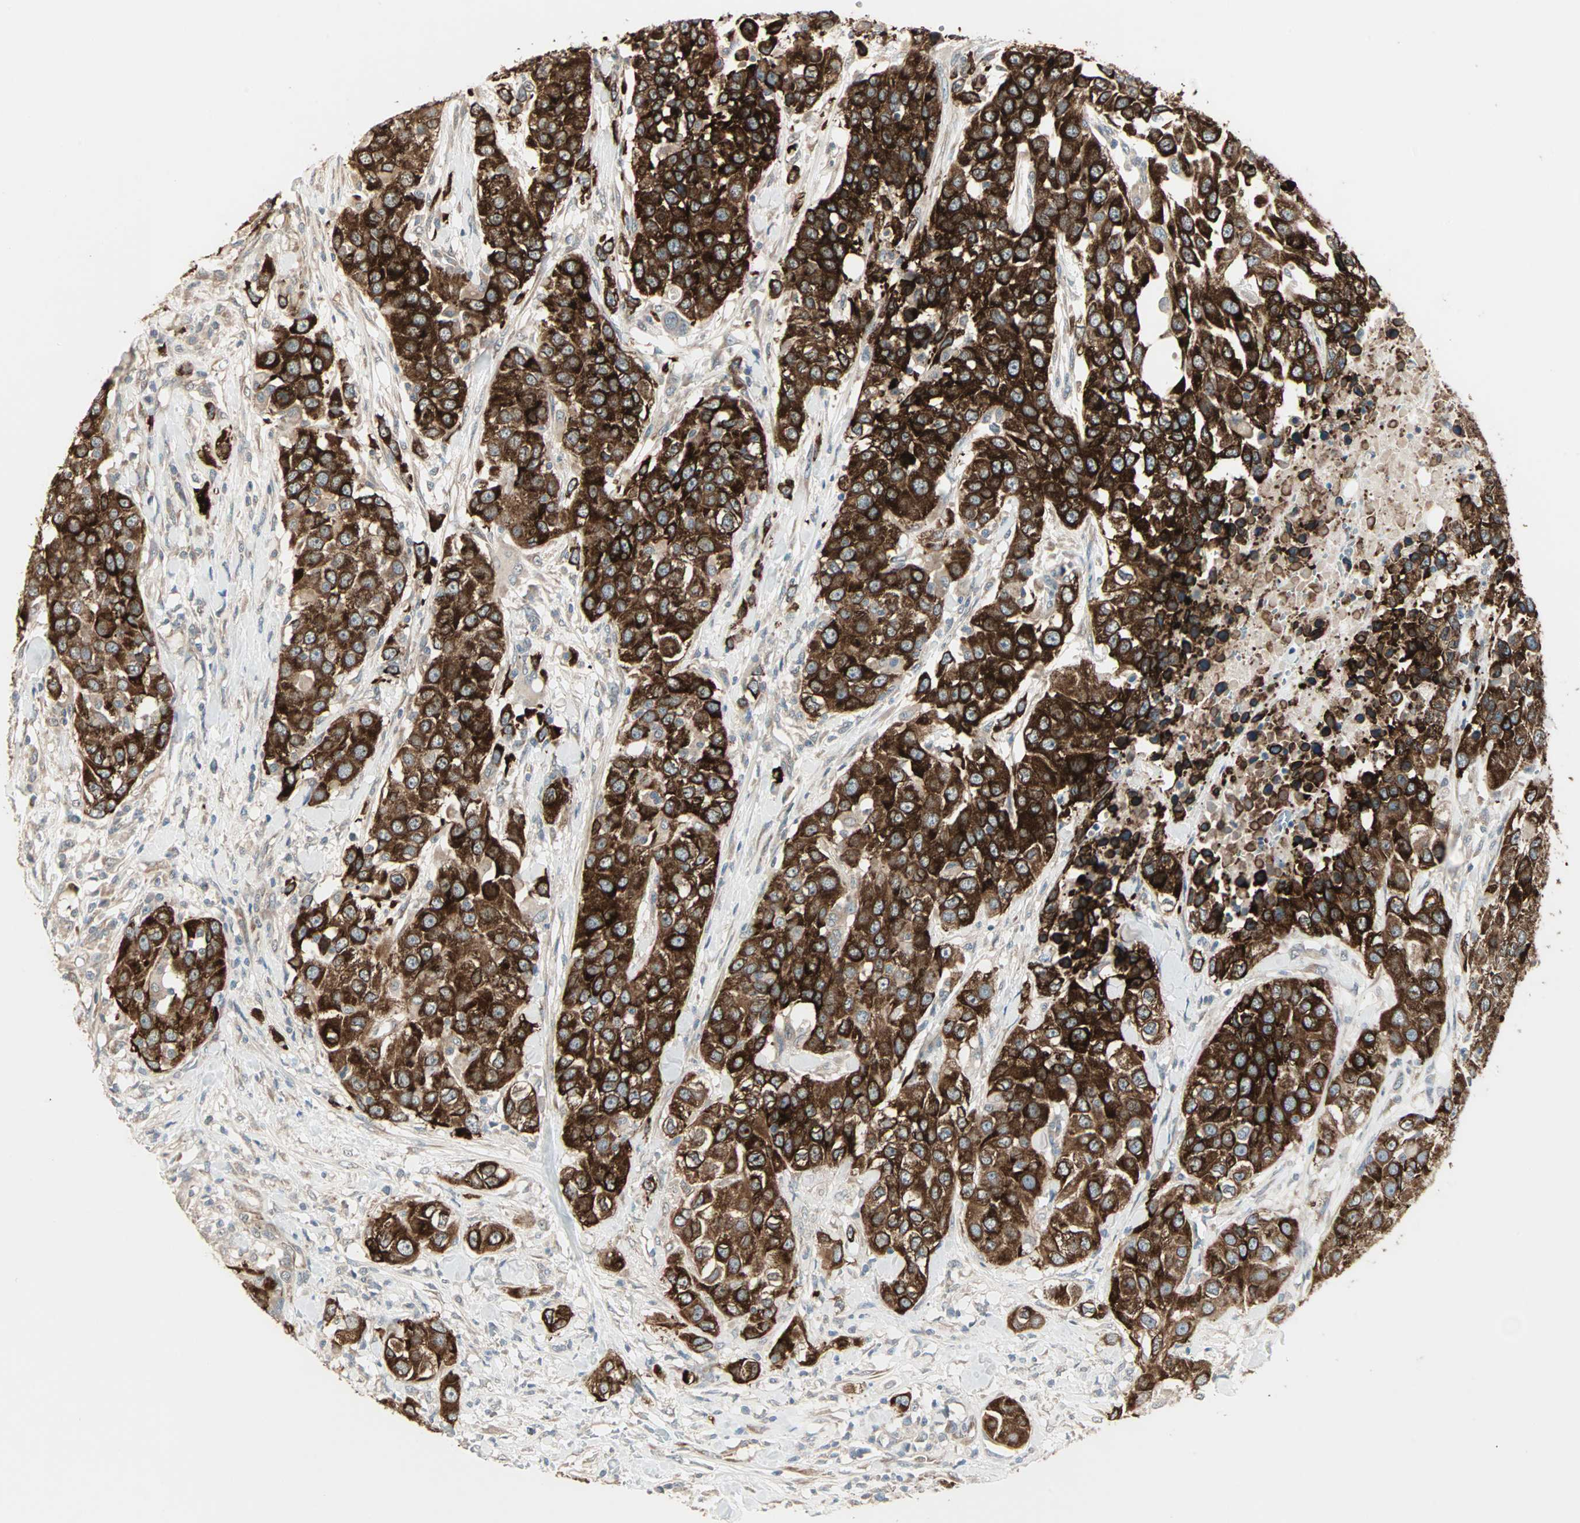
{"staining": {"intensity": "strong", "quantity": ">75%", "location": "cytoplasmic/membranous"}, "tissue": "urothelial cancer", "cell_type": "Tumor cells", "image_type": "cancer", "snomed": [{"axis": "morphology", "description": "Urothelial carcinoma, High grade"}, {"axis": "topography", "description": "Urinary bladder"}], "caption": "Urothelial carcinoma (high-grade) tissue reveals strong cytoplasmic/membranous staining in about >75% of tumor cells", "gene": "ZFP36", "patient": {"sex": "female", "age": 80}}